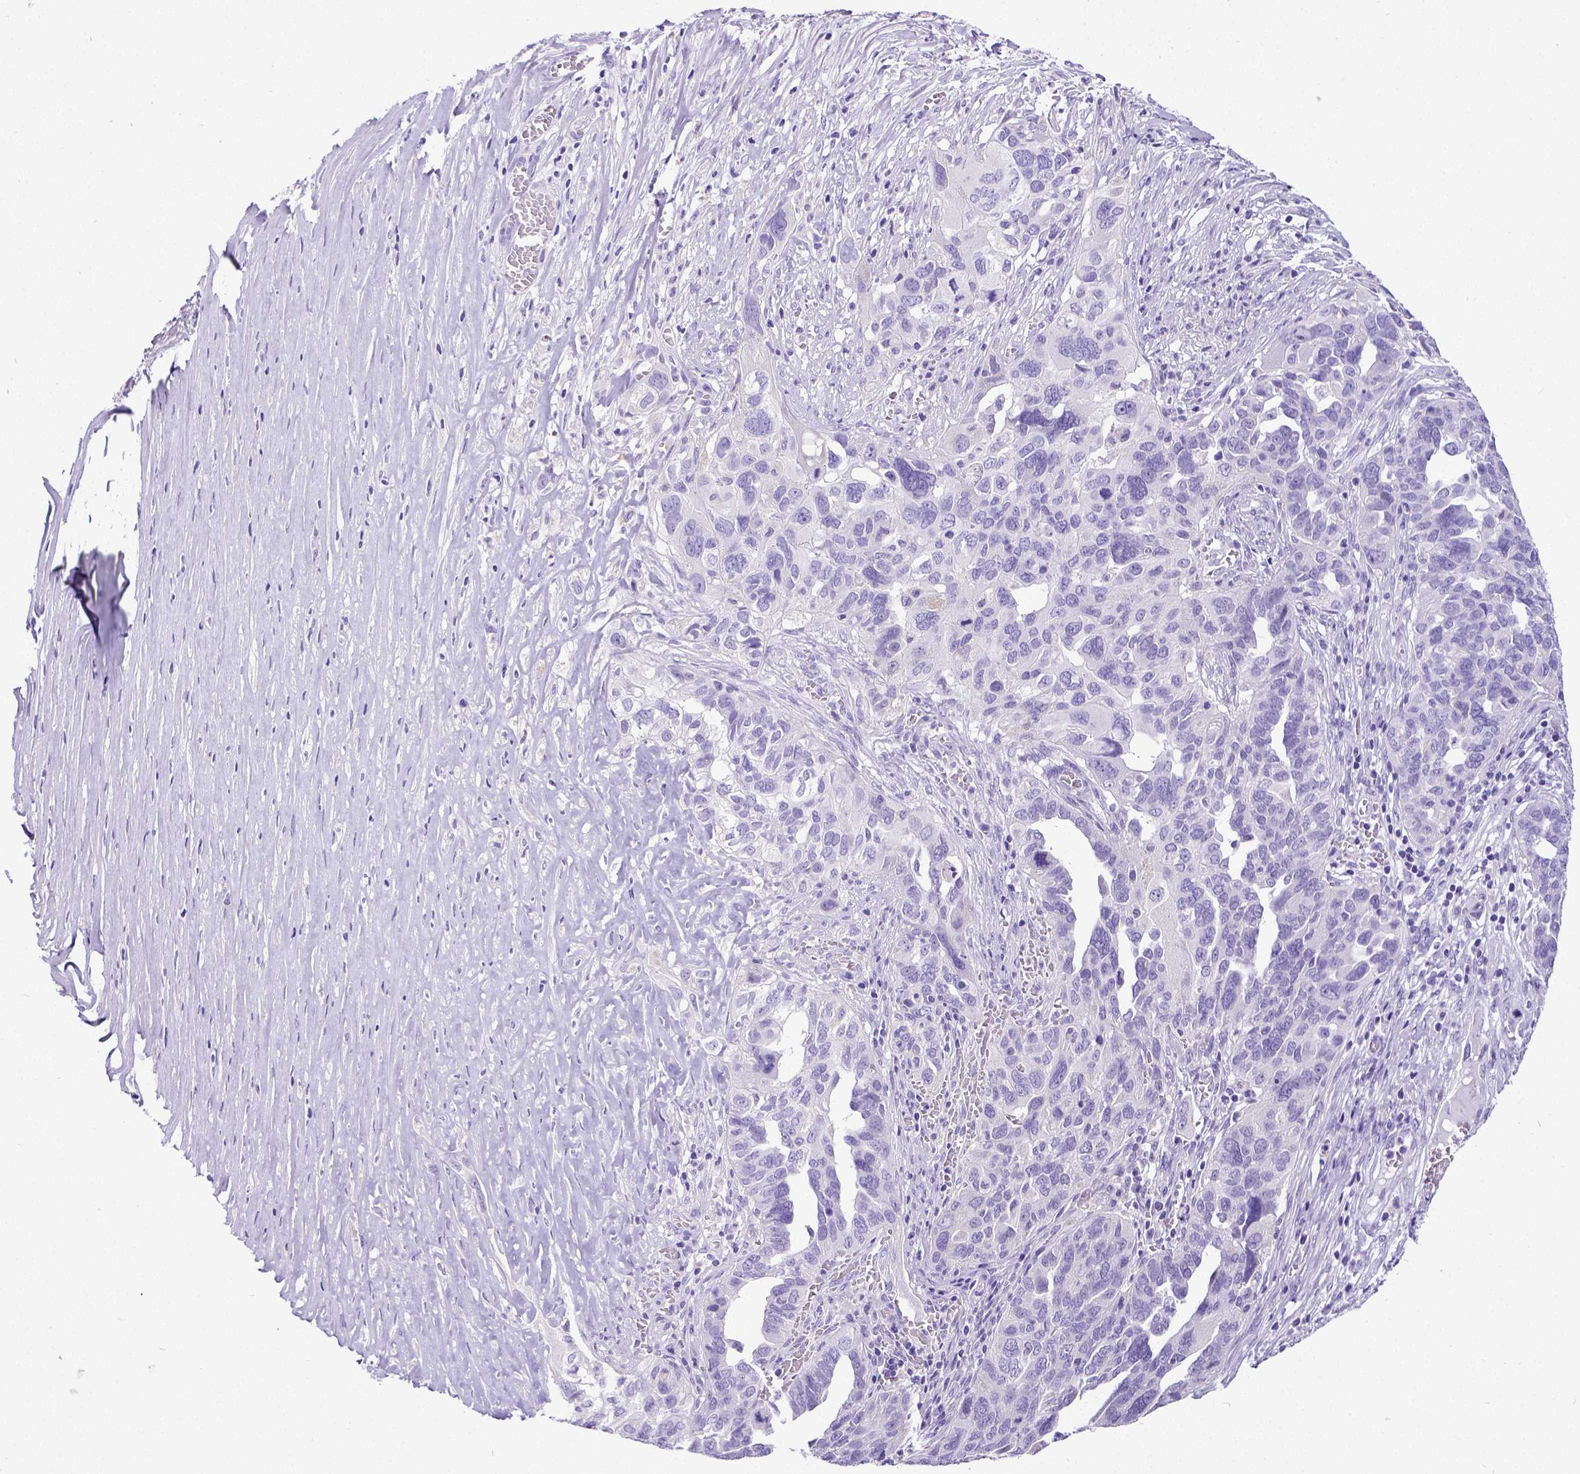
{"staining": {"intensity": "negative", "quantity": "none", "location": "none"}, "tissue": "ovarian cancer", "cell_type": "Tumor cells", "image_type": "cancer", "snomed": [{"axis": "morphology", "description": "Carcinoma, endometroid"}, {"axis": "topography", "description": "Soft tissue"}, {"axis": "topography", "description": "Ovary"}], "caption": "IHC photomicrograph of neoplastic tissue: human endometroid carcinoma (ovarian) stained with DAB (3,3'-diaminobenzidine) demonstrates no significant protein staining in tumor cells. (DAB immunohistochemistry (IHC) visualized using brightfield microscopy, high magnification).", "gene": "SATB2", "patient": {"sex": "female", "age": 52}}